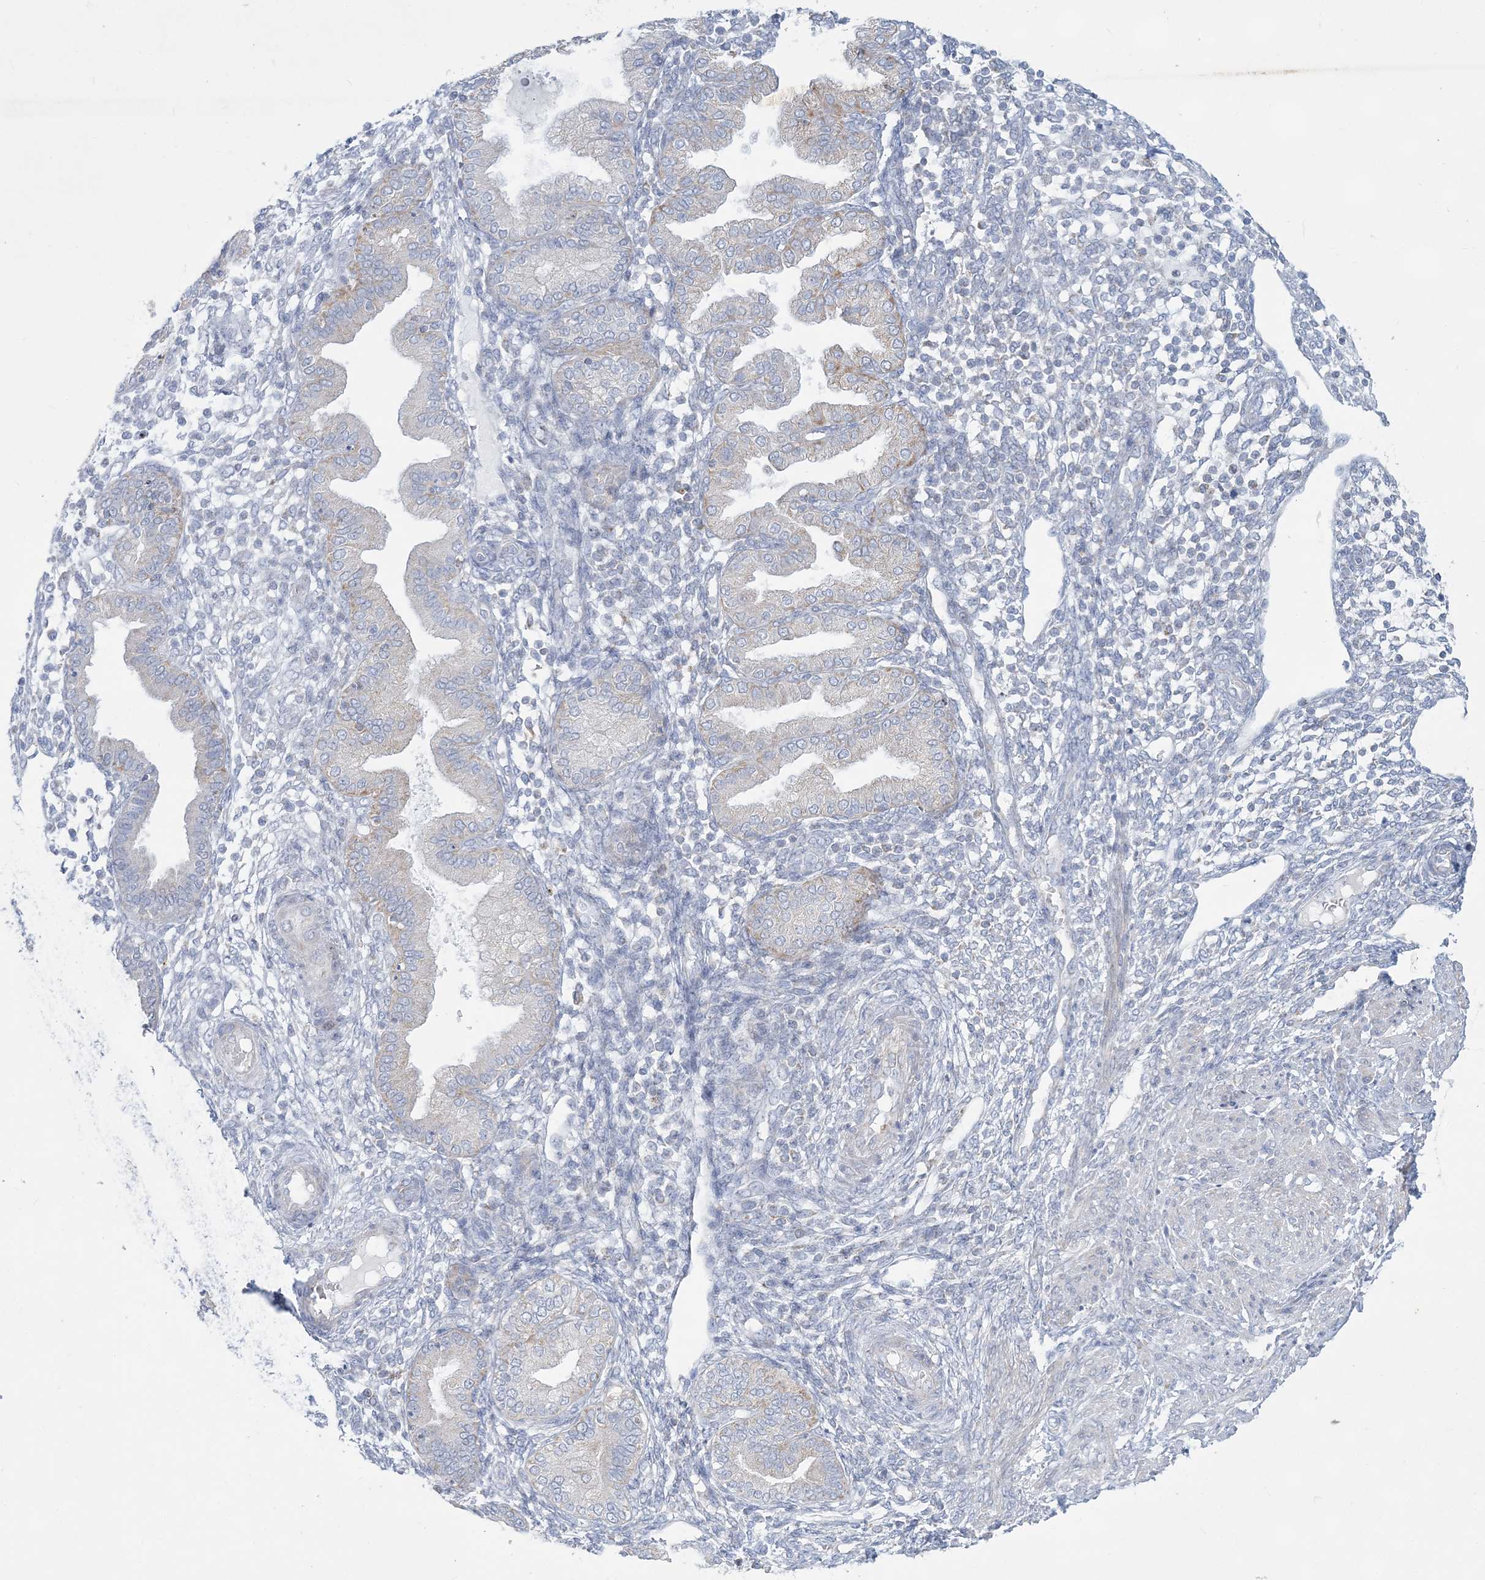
{"staining": {"intensity": "negative", "quantity": "none", "location": "none"}, "tissue": "endometrium", "cell_type": "Cells in endometrial stroma", "image_type": "normal", "snomed": [{"axis": "morphology", "description": "Normal tissue, NOS"}, {"axis": "topography", "description": "Endometrium"}], "caption": "Immunohistochemical staining of unremarkable endometrium demonstrates no significant positivity in cells in endometrial stroma.", "gene": "TBC1D7", "patient": {"sex": "female", "age": 53}}